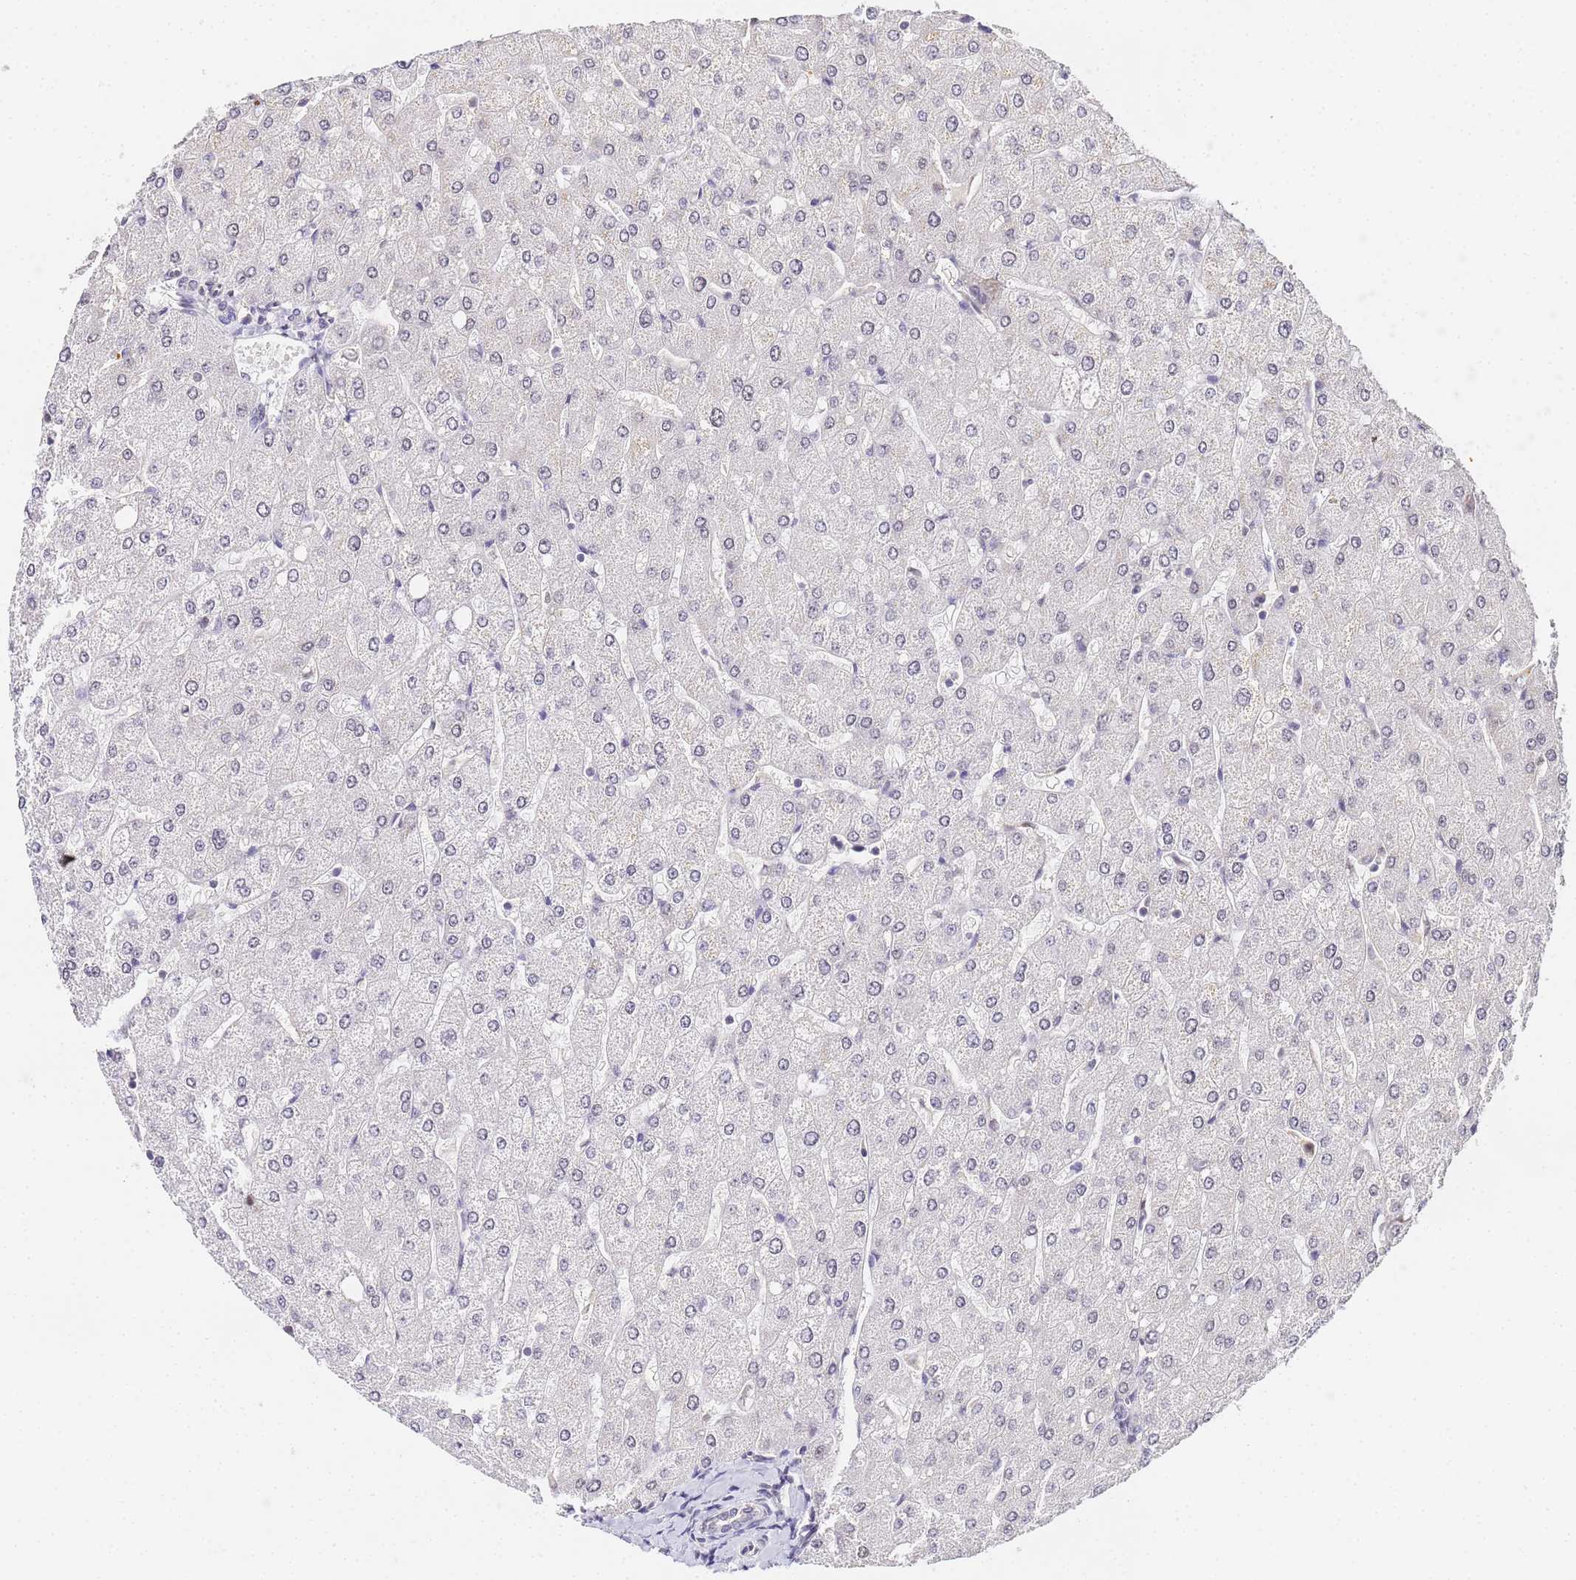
{"staining": {"intensity": "negative", "quantity": "none", "location": "none"}, "tissue": "liver", "cell_type": "Cholangiocytes", "image_type": "normal", "snomed": [{"axis": "morphology", "description": "Normal tissue, NOS"}, {"axis": "topography", "description": "Liver"}], "caption": "A photomicrograph of liver stained for a protein exhibits no brown staining in cholangiocytes.", "gene": "LSM3", "patient": {"sex": "male", "age": 55}}